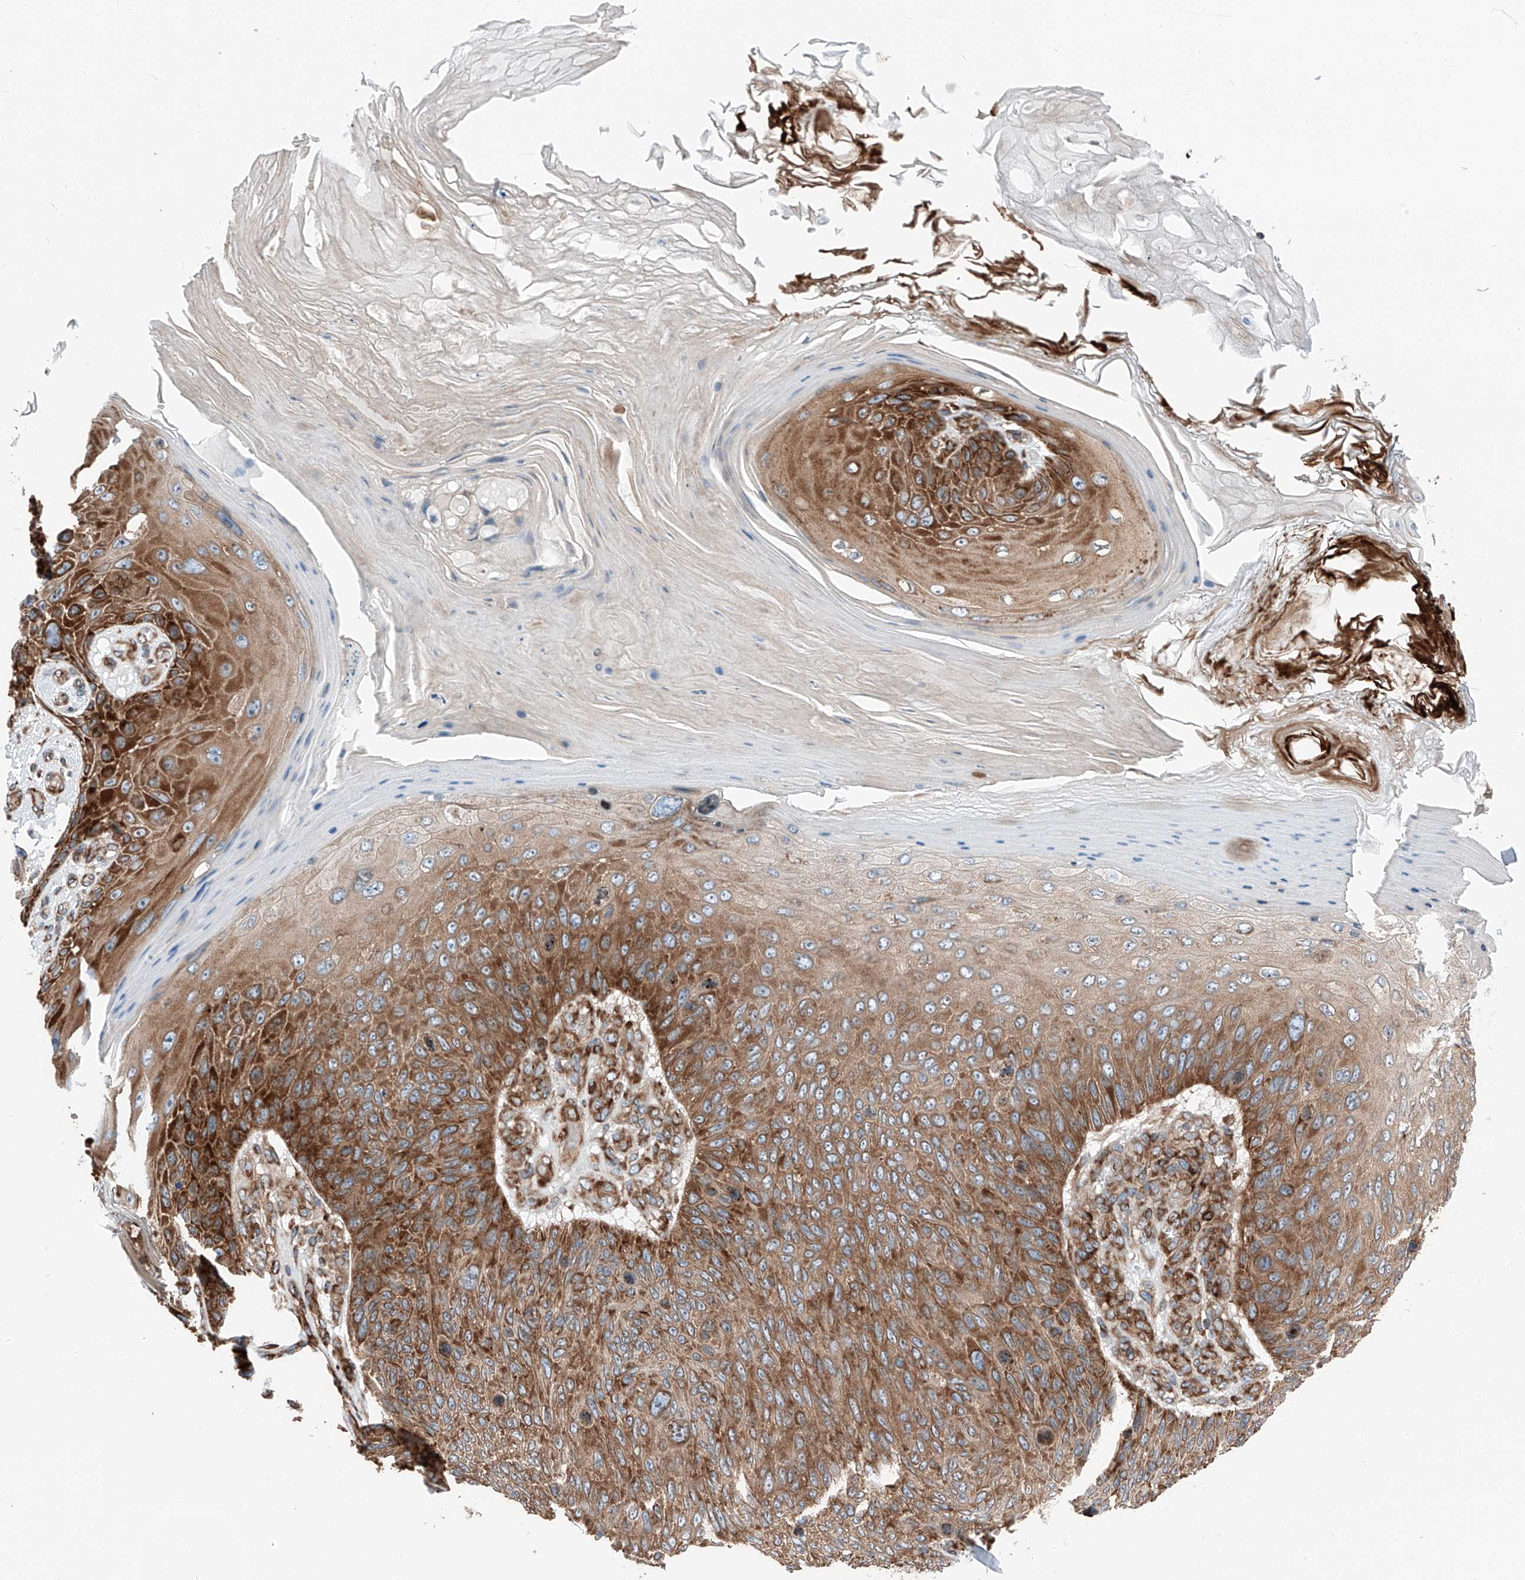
{"staining": {"intensity": "moderate", "quantity": ">75%", "location": "cytoplasmic/membranous"}, "tissue": "skin cancer", "cell_type": "Tumor cells", "image_type": "cancer", "snomed": [{"axis": "morphology", "description": "Squamous cell carcinoma, NOS"}, {"axis": "topography", "description": "Skin"}], "caption": "Squamous cell carcinoma (skin) was stained to show a protein in brown. There is medium levels of moderate cytoplasmic/membranous expression in approximately >75% of tumor cells. The protein of interest is shown in brown color, while the nuclei are stained blue.", "gene": "ZC3H15", "patient": {"sex": "female", "age": 88}}